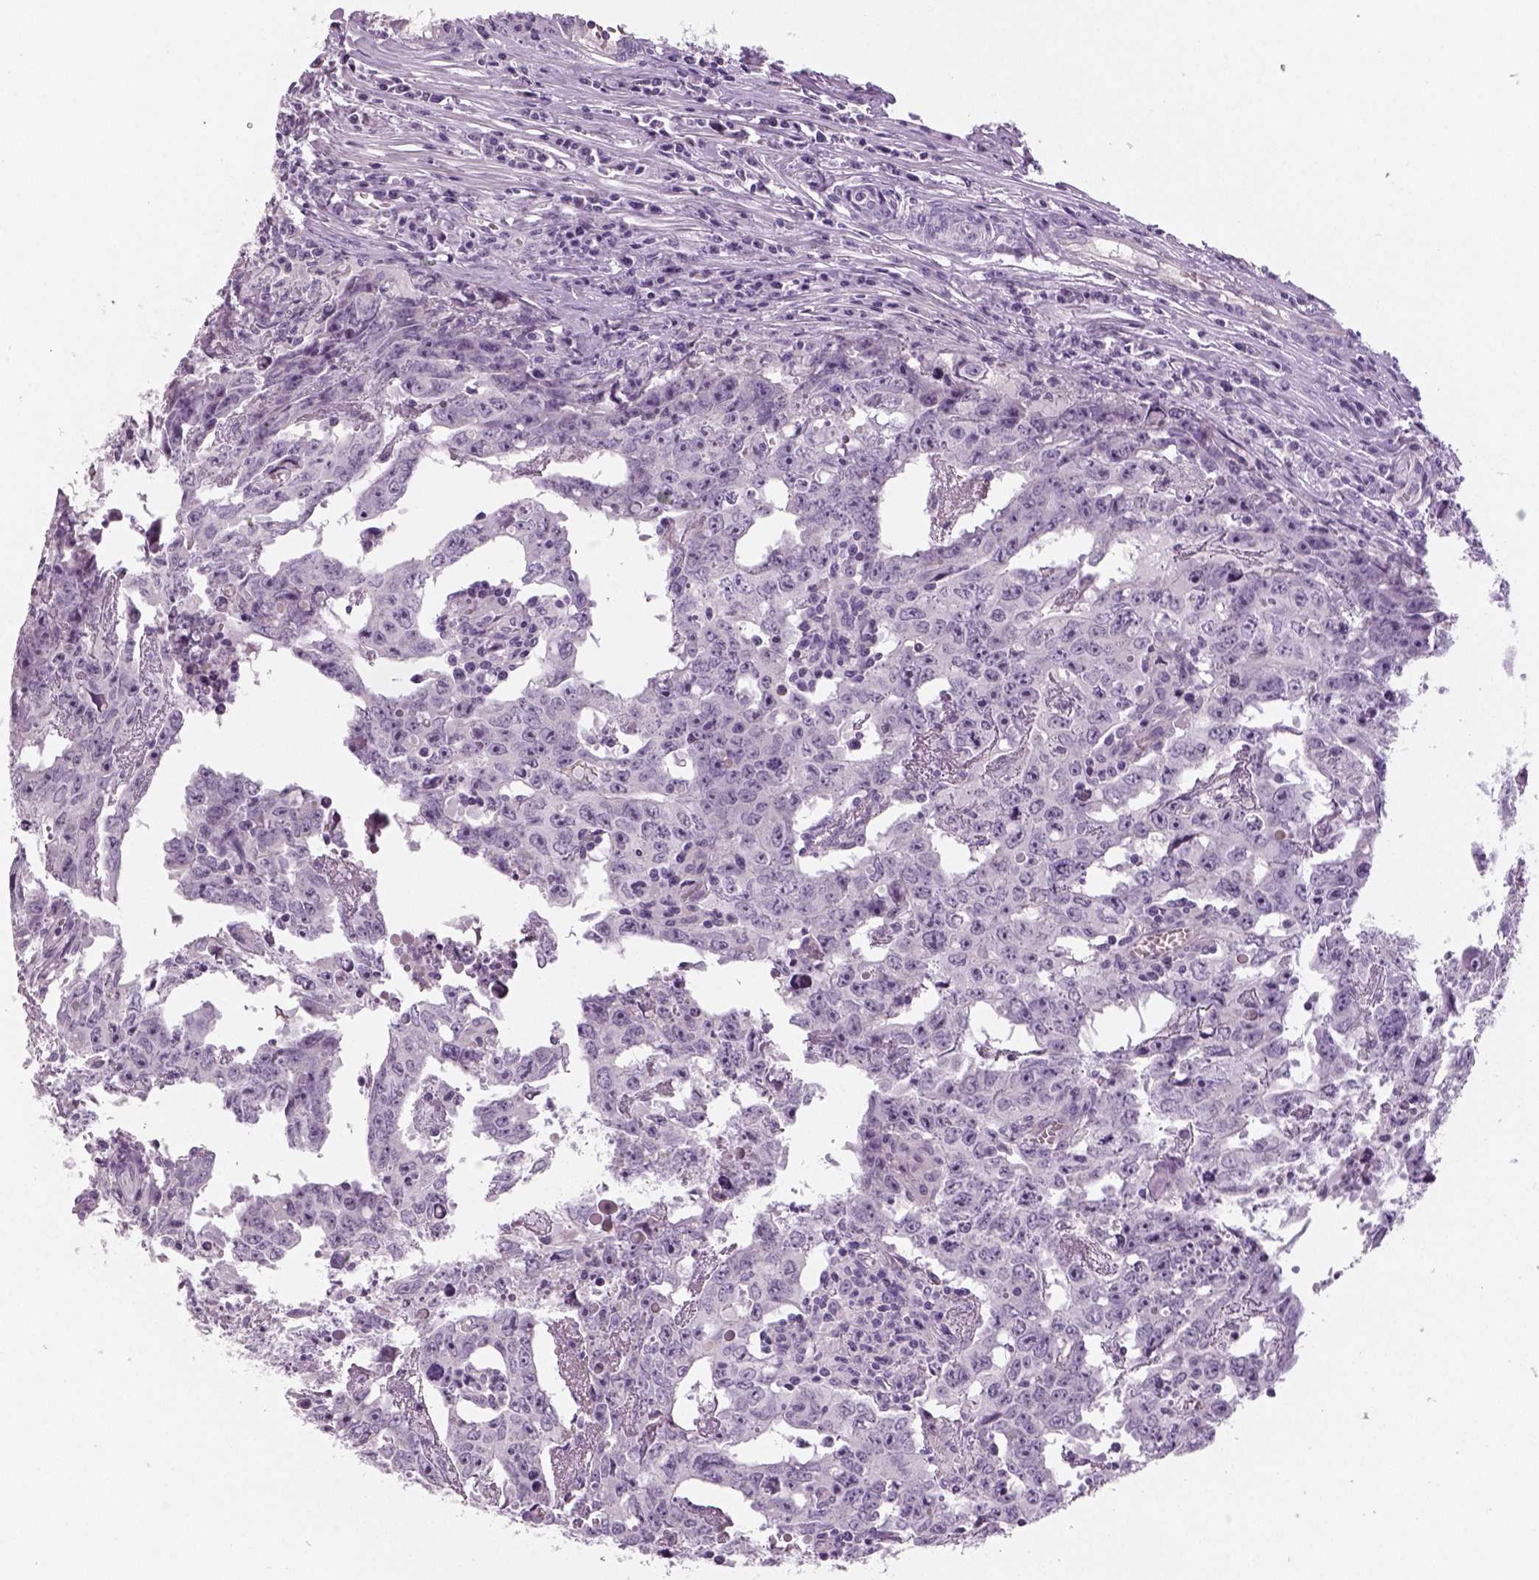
{"staining": {"intensity": "negative", "quantity": "none", "location": "none"}, "tissue": "testis cancer", "cell_type": "Tumor cells", "image_type": "cancer", "snomed": [{"axis": "morphology", "description": "Carcinoma, Embryonal, NOS"}, {"axis": "topography", "description": "Testis"}], "caption": "An IHC photomicrograph of embryonal carcinoma (testis) is shown. There is no staining in tumor cells of embryonal carcinoma (testis).", "gene": "TSPAN7", "patient": {"sex": "male", "age": 22}}